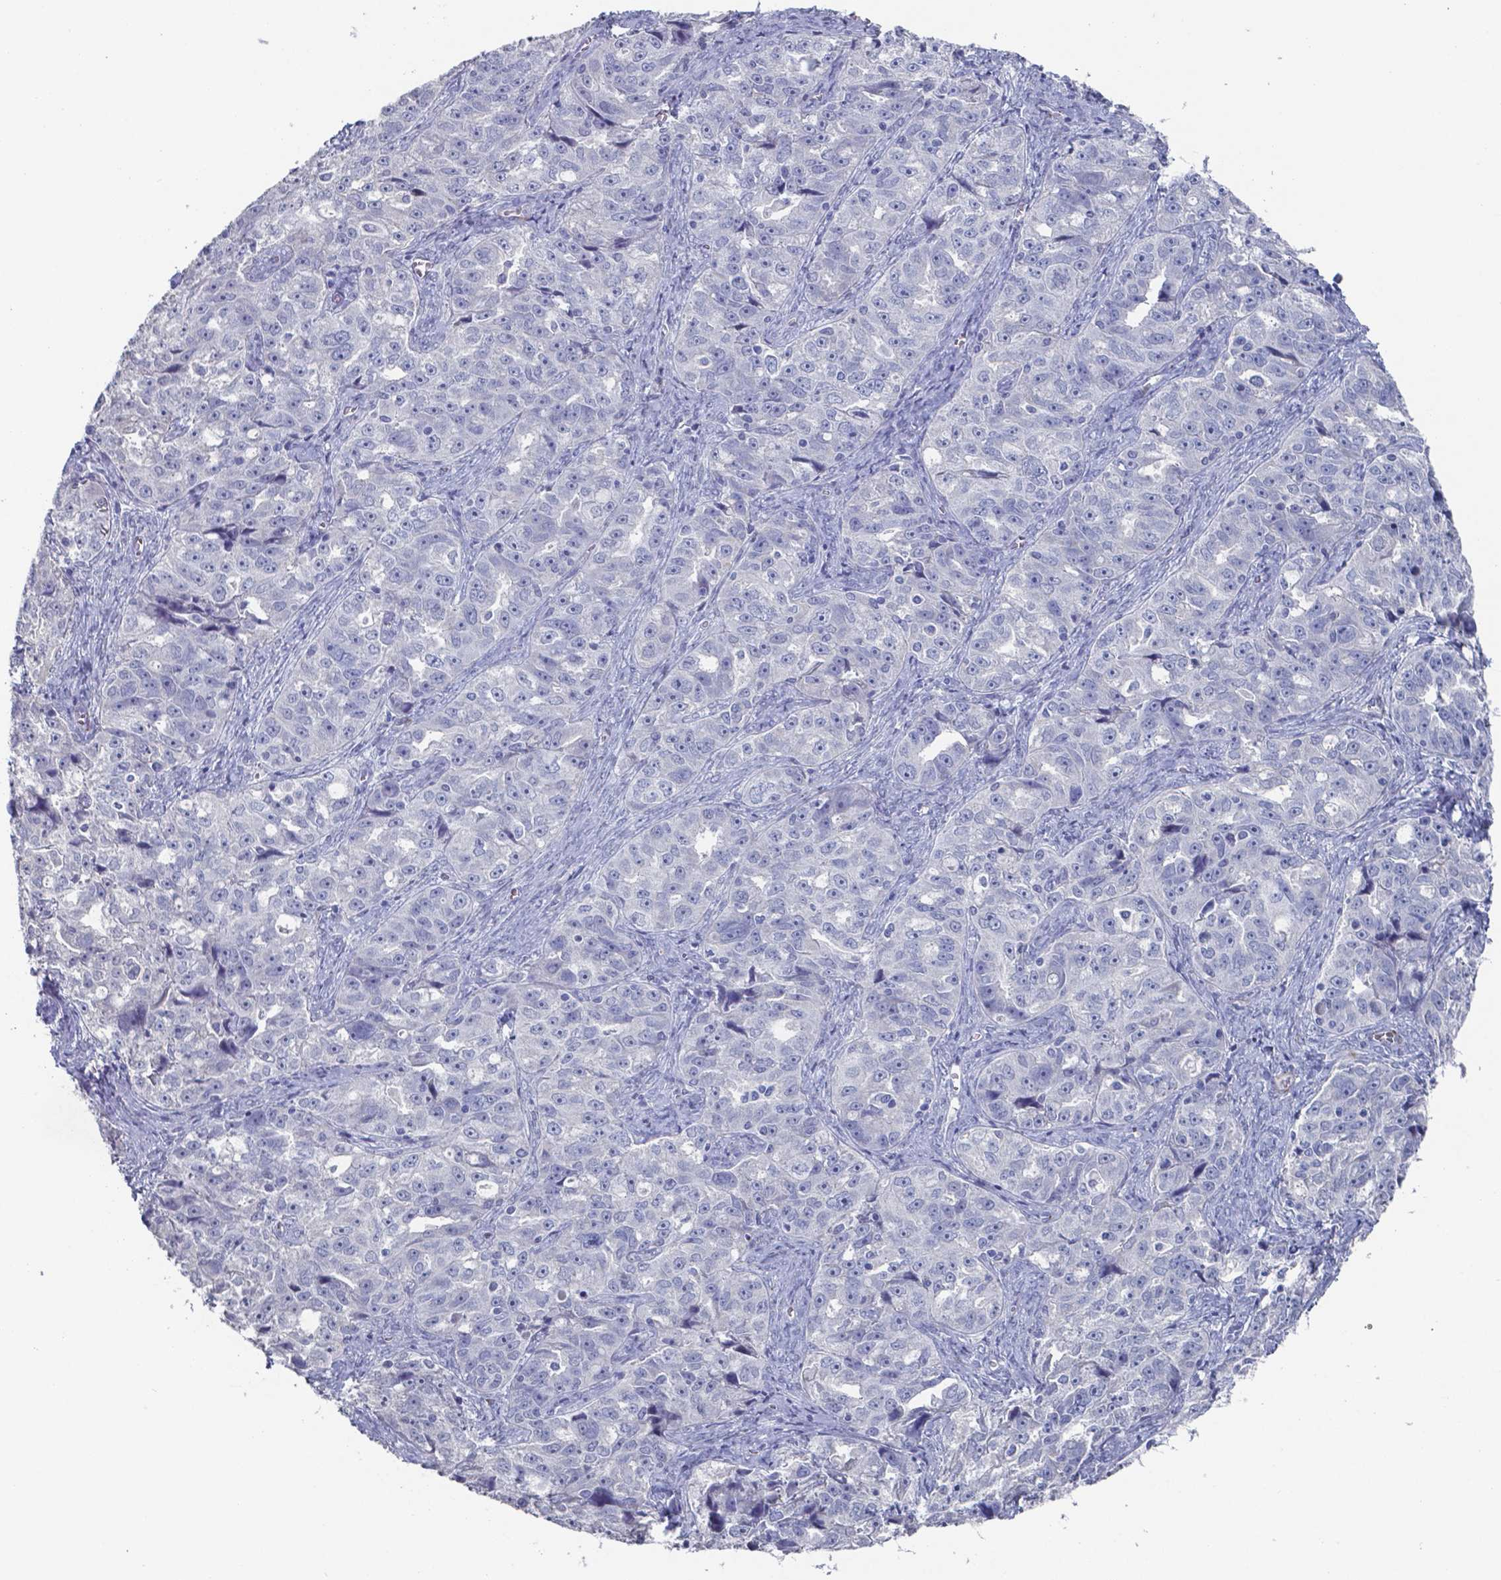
{"staining": {"intensity": "negative", "quantity": "none", "location": "none"}, "tissue": "ovarian cancer", "cell_type": "Tumor cells", "image_type": "cancer", "snomed": [{"axis": "morphology", "description": "Cystadenocarcinoma, serous, NOS"}, {"axis": "topography", "description": "Ovary"}], "caption": "This histopathology image is of ovarian serous cystadenocarcinoma stained with immunohistochemistry (IHC) to label a protein in brown with the nuclei are counter-stained blue. There is no staining in tumor cells. (Stains: DAB IHC with hematoxylin counter stain, Microscopy: brightfield microscopy at high magnification).", "gene": "PLA2R1", "patient": {"sex": "female", "age": 51}}